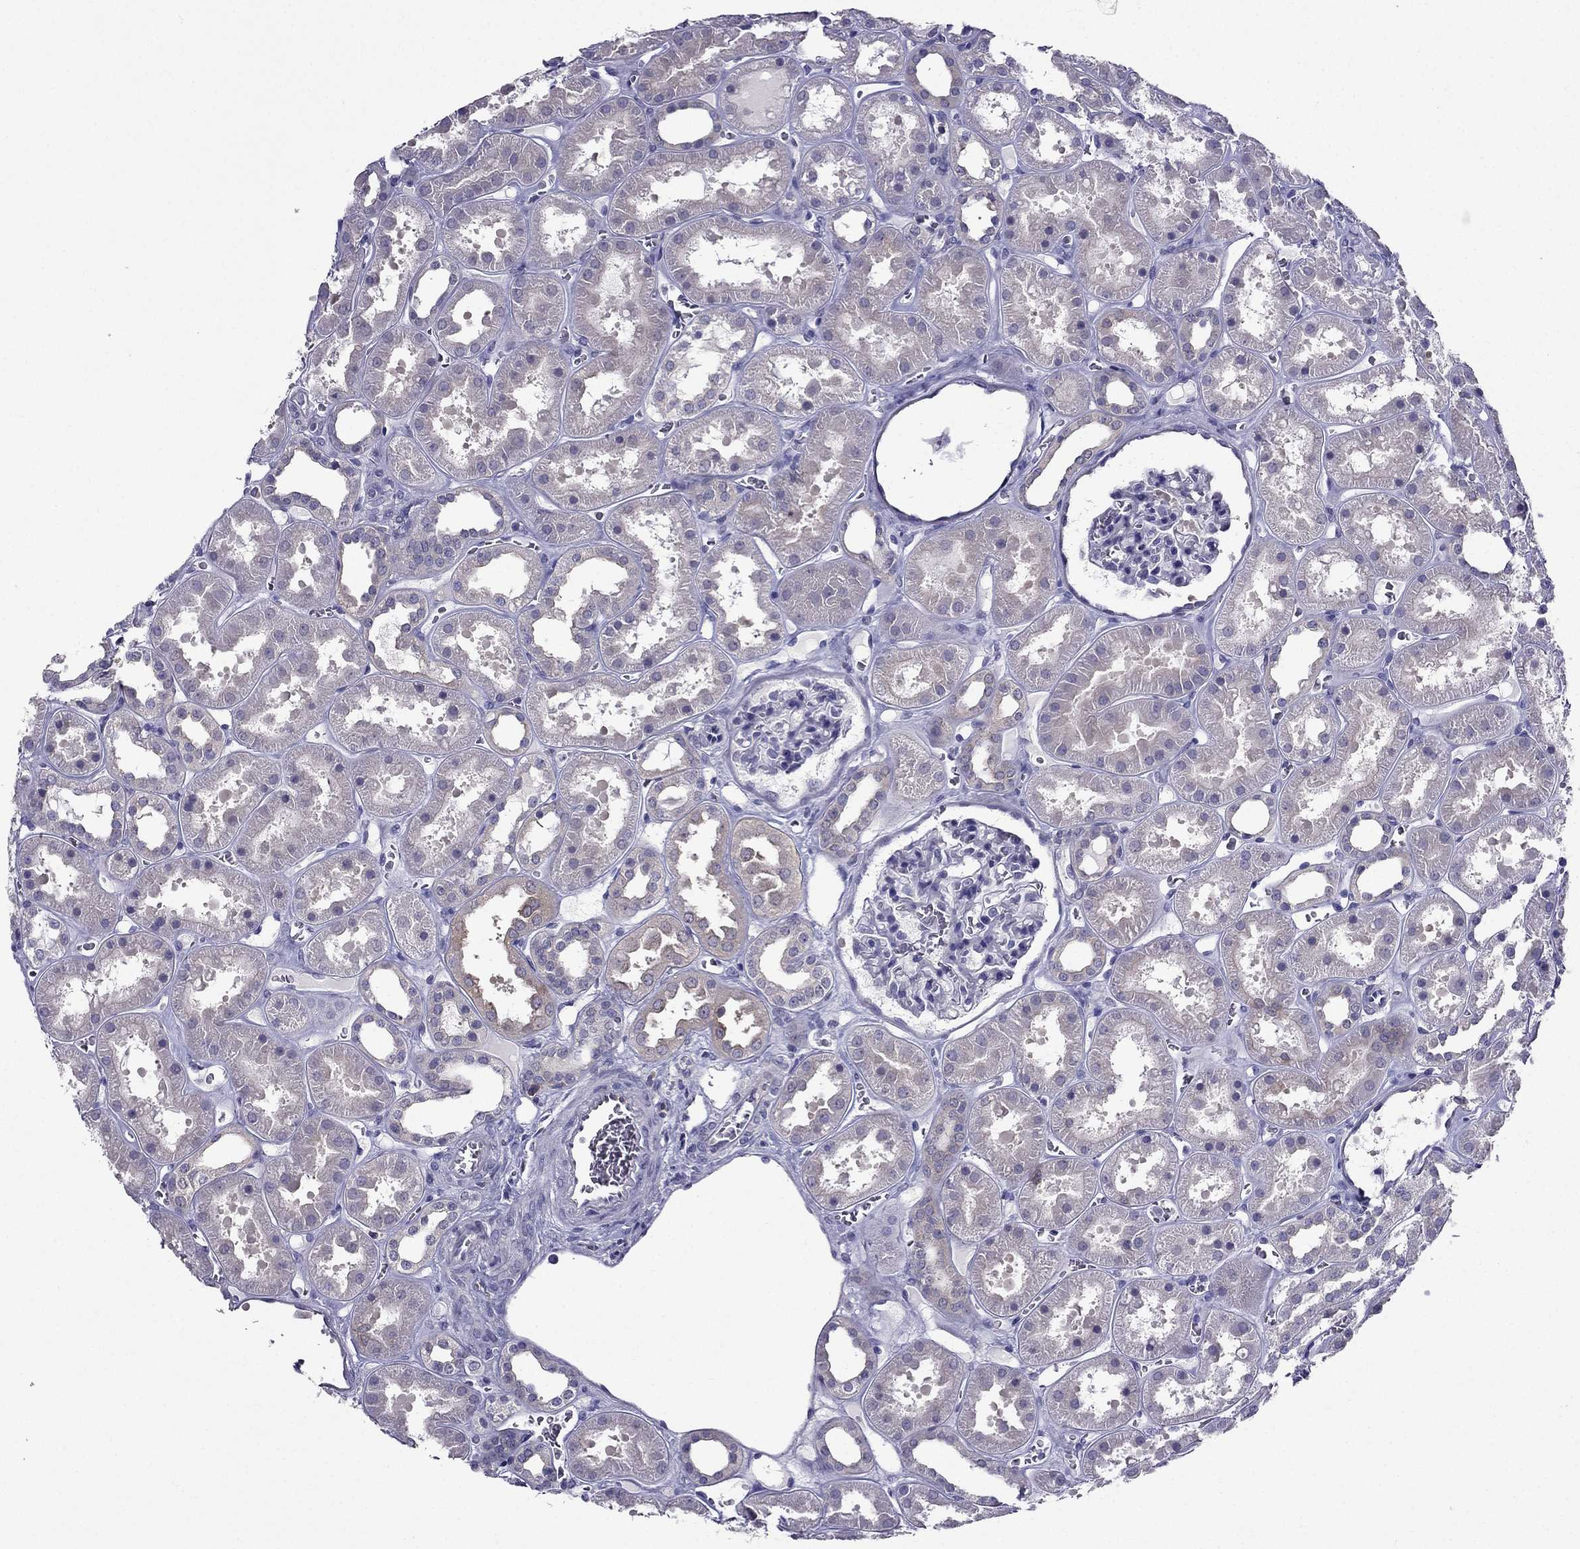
{"staining": {"intensity": "negative", "quantity": "none", "location": "none"}, "tissue": "kidney", "cell_type": "Cells in glomeruli", "image_type": "normal", "snomed": [{"axis": "morphology", "description": "Normal tissue, NOS"}, {"axis": "topography", "description": "Kidney"}], "caption": "This histopathology image is of benign kidney stained with IHC to label a protein in brown with the nuclei are counter-stained blue. There is no expression in cells in glomeruli.", "gene": "AAK1", "patient": {"sex": "female", "age": 41}}